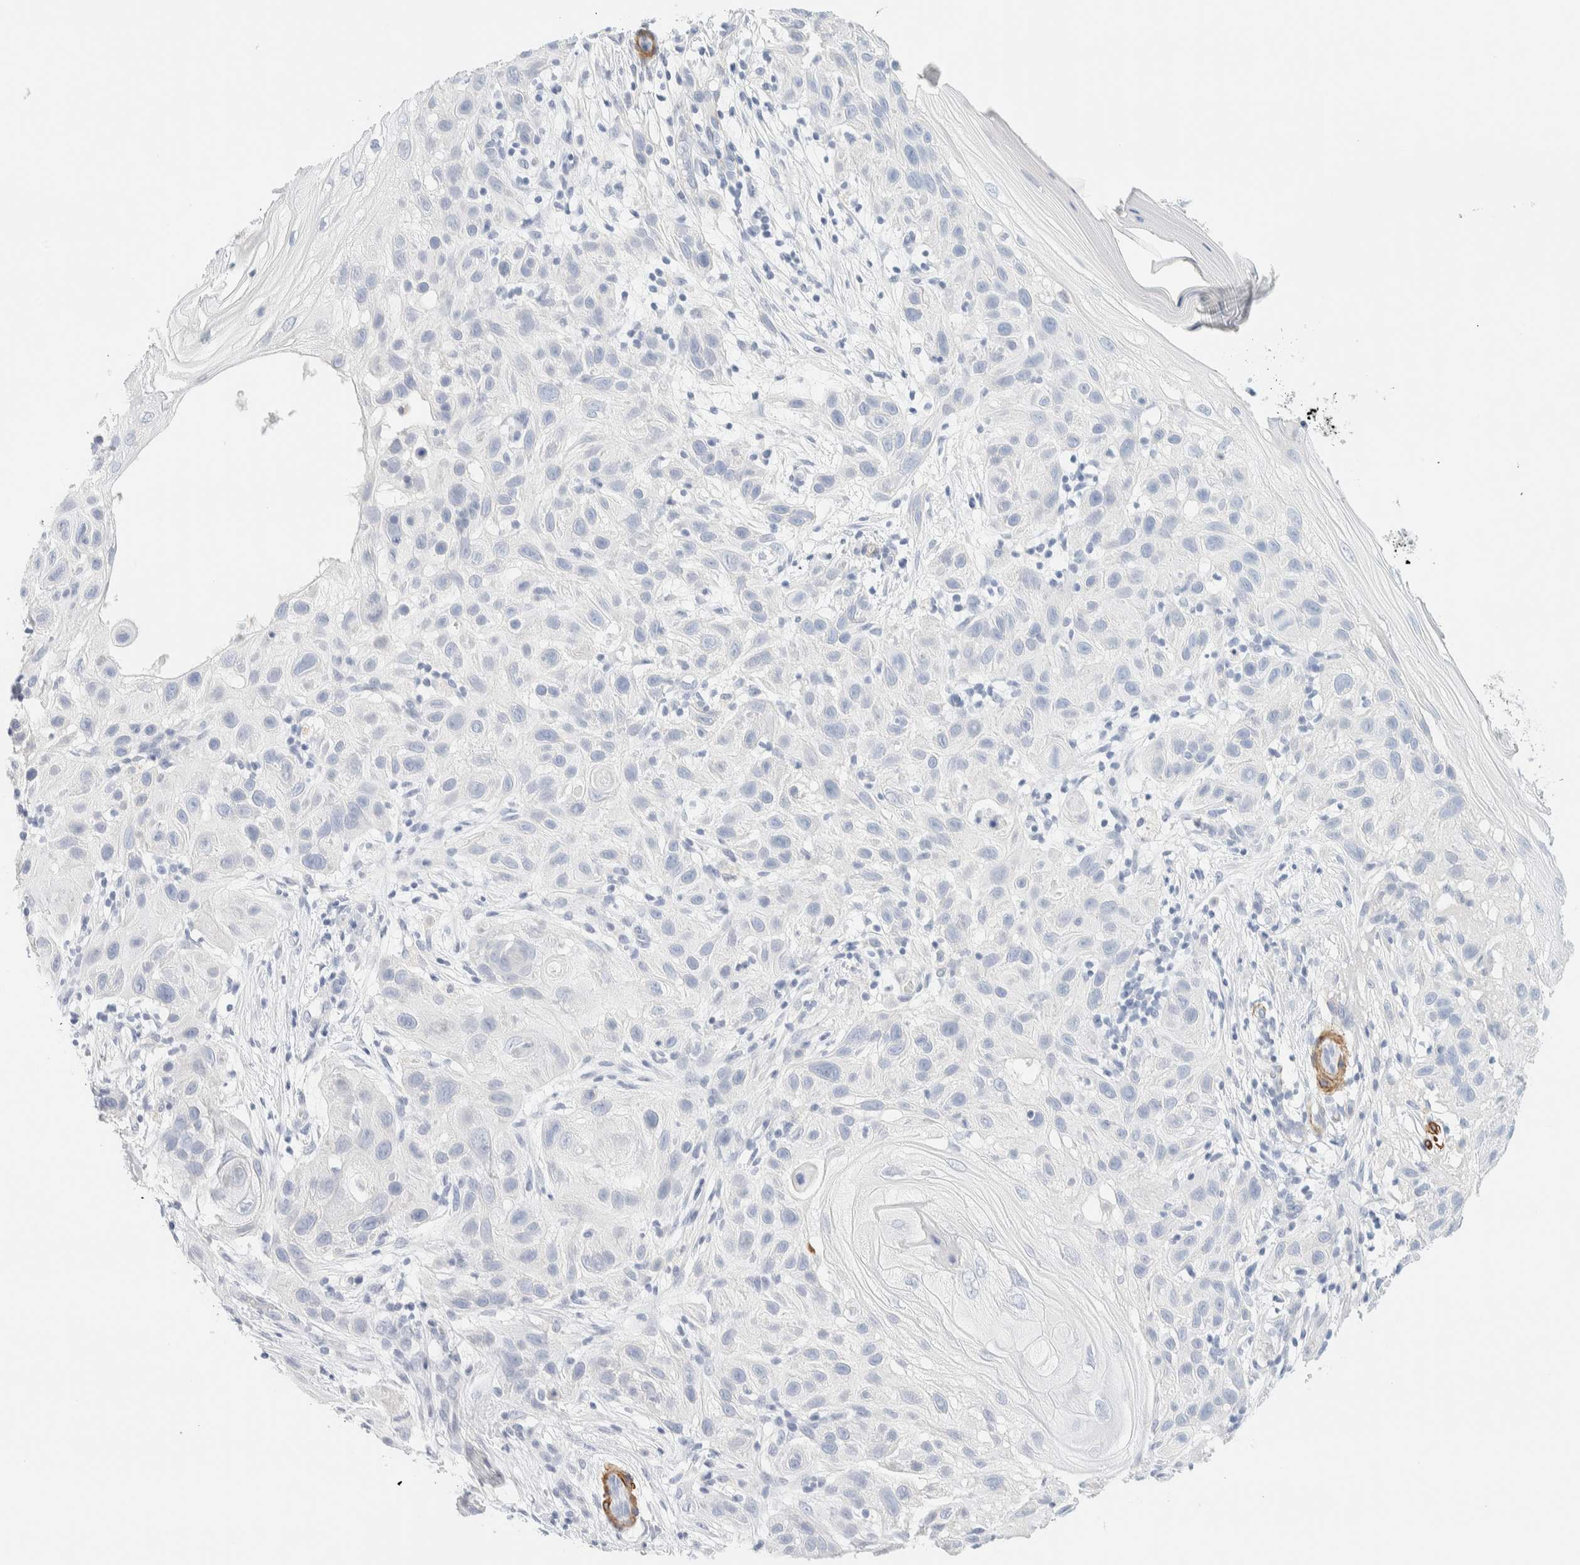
{"staining": {"intensity": "negative", "quantity": "none", "location": "none"}, "tissue": "skin cancer", "cell_type": "Tumor cells", "image_type": "cancer", "snomed": [{"axis": "morphology", "description": "Squamous cell carcinoma, NOS"}, {"axis": "topography", "description": "Skin"}], "caption": "Immunohistochemistry (IHC) image of squamous cell carcinoma (skin) stained for a protein (brown), which shows no positivity in tumor cells.", "gene": "AFMID", "patient": {"sex": "female", "age": 96}}